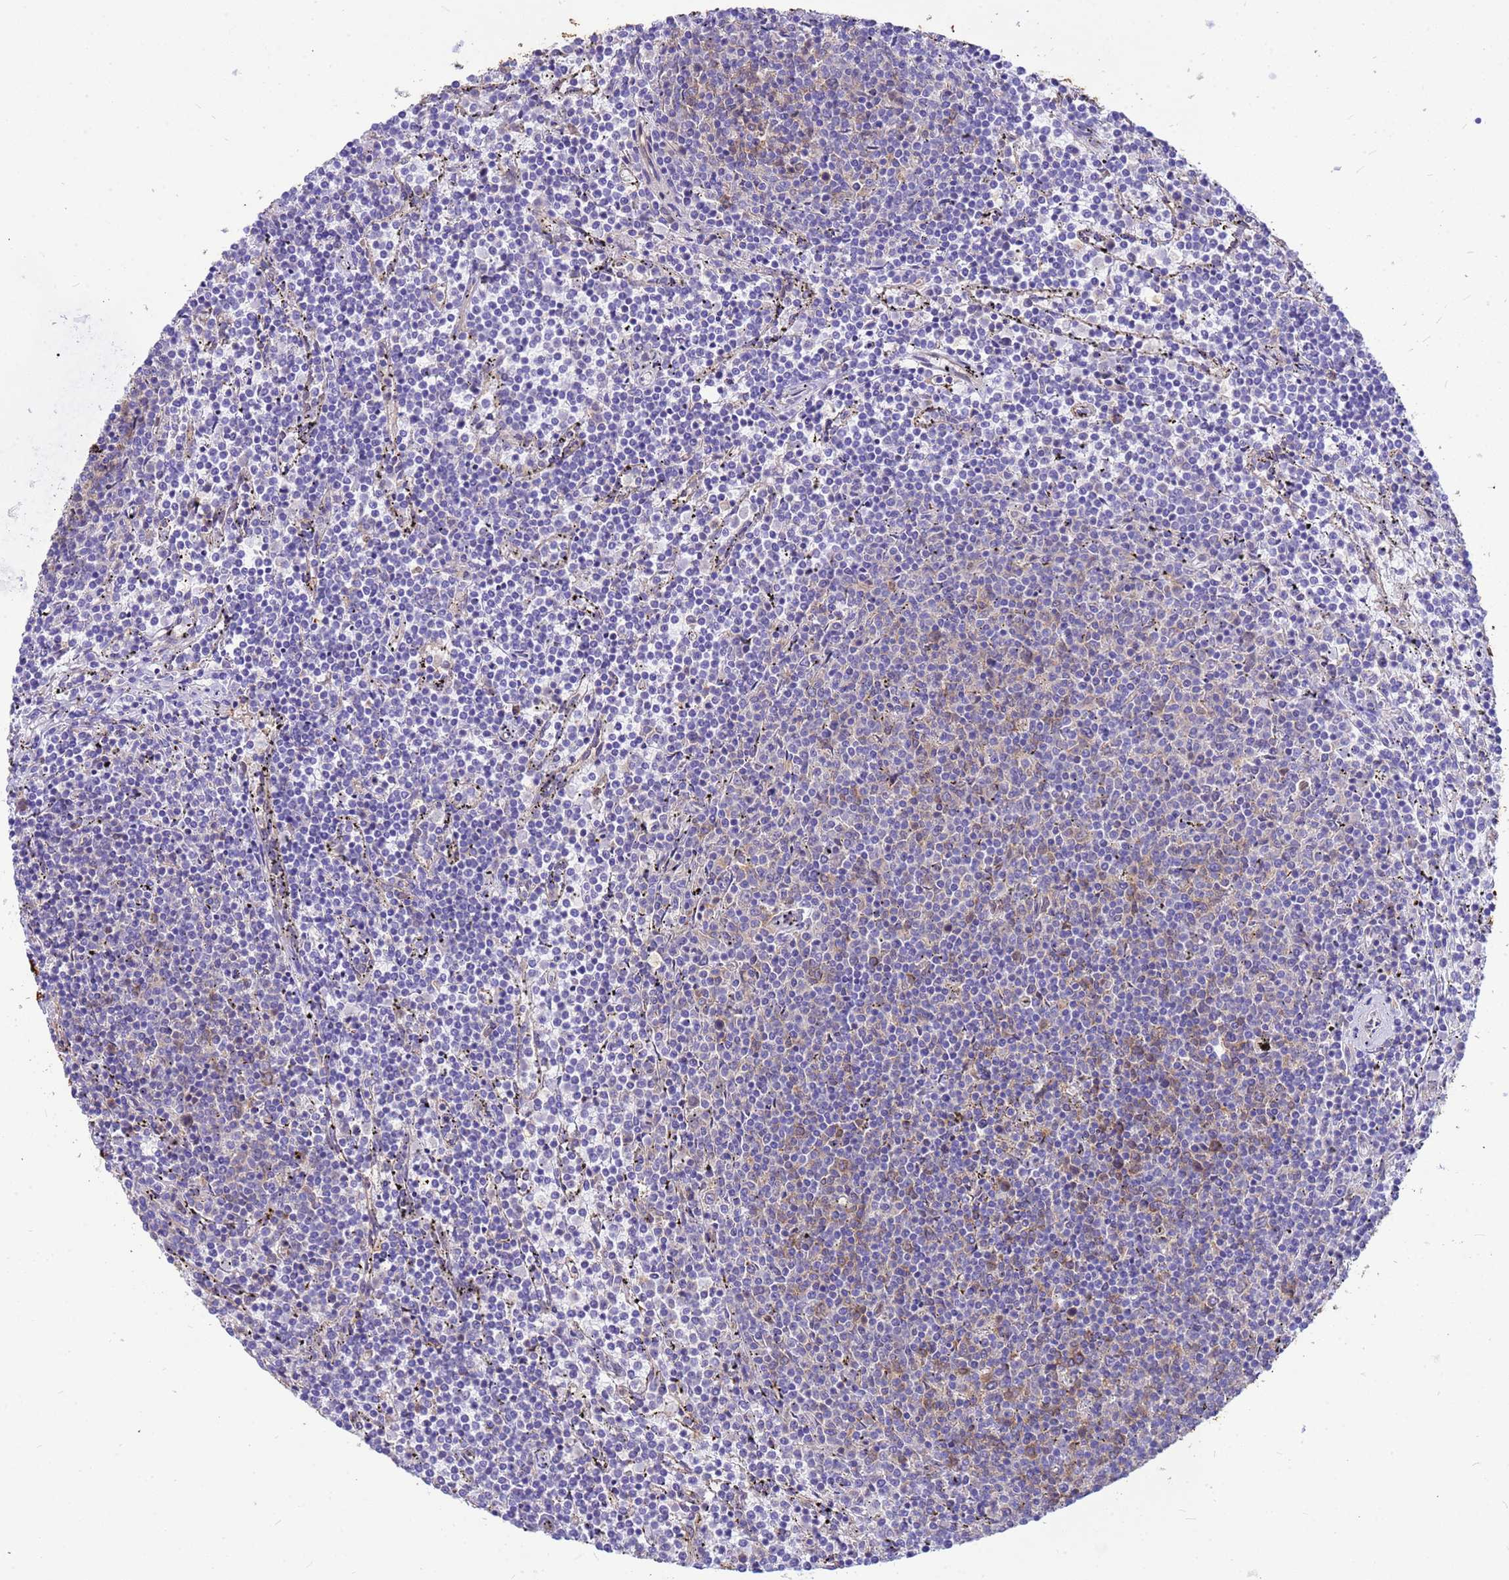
{"staining": {"intensity": "weak", "quantity": "<25%", "location": "cytoplasmic/membranous"}, "tissue": "lymphoma", "cell_type": "Tumor cells", "image_type": "cancer", "snomed": [{"axis": "morphology", "description": "Malignant lymphoma, non-Hodgkin's type, Low grade"}, {"axis": "topography", "description": "Spleen"}], "caption": "This is an immunohistochemistry (IHC) histopathology image of lymphoma. There is no expression in tumor cells.", "gene": "TUBB1", "patient": {"sex": "female", "age": 50}}